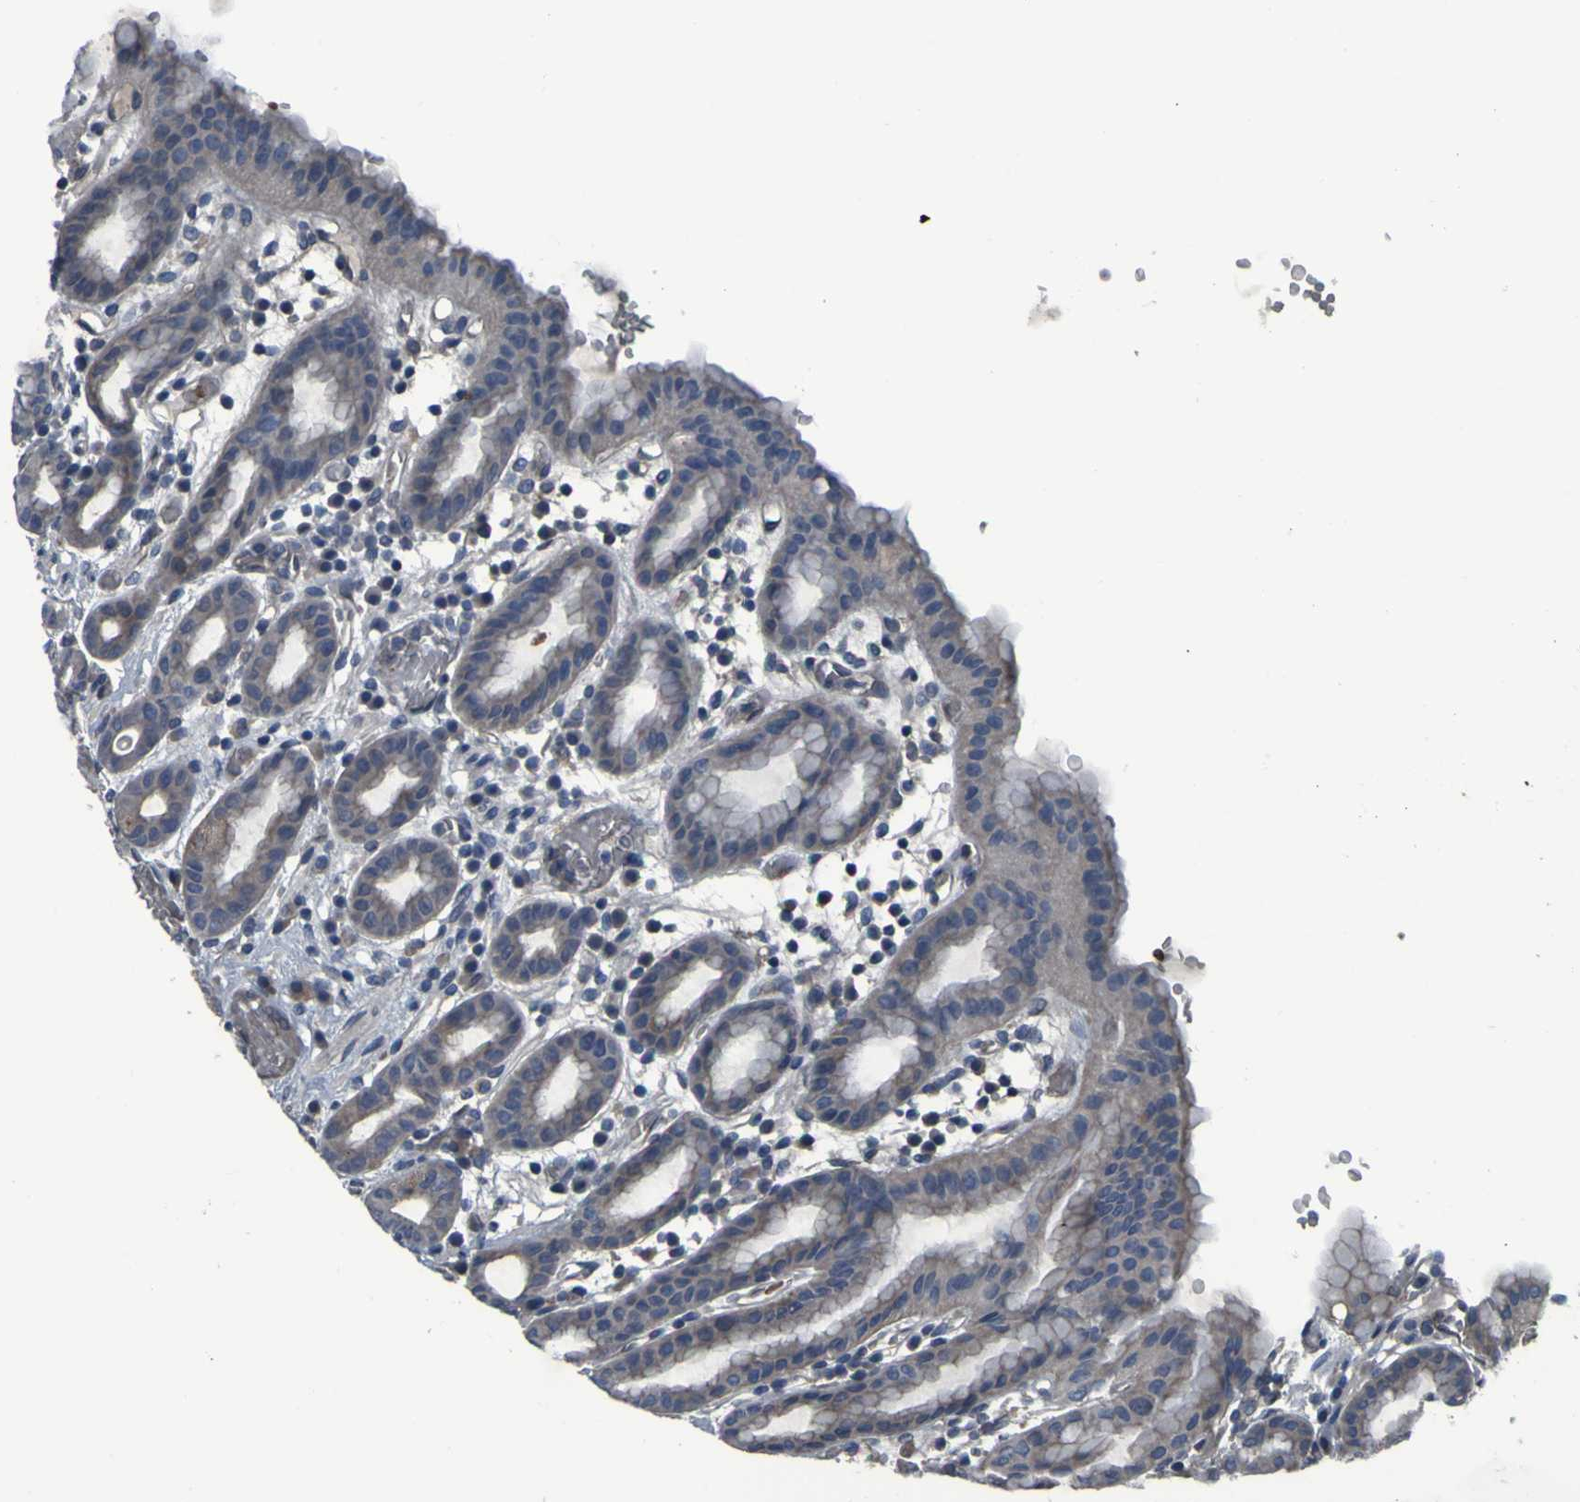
{"staining": {"intensity": "moderate", "quantity": "<25%", "location": "cytoplasmic/membranous"}, "tissue": "stomach", "cell_type": "Glandular cells", "image_type": "normal", "snomed": [{"axis": "morphology", "description": "Normal tissue, NOS"}, {"axis": "topography", "description": "Stomach, upper"}], "caption": "IHC staining of normal stomach, which shows low levels of moderate cytoplasmic/membranous positivity in about <25% of glandular cells indicating moderate cytoplasmic/membranous protein expression. The staining was performed using DAB (brown) for protein detection and nuclei were counterstained in hematoxylin (blue).", "gene": "GRAMD1A", "patient": {"sex": "male", "age": 68}}